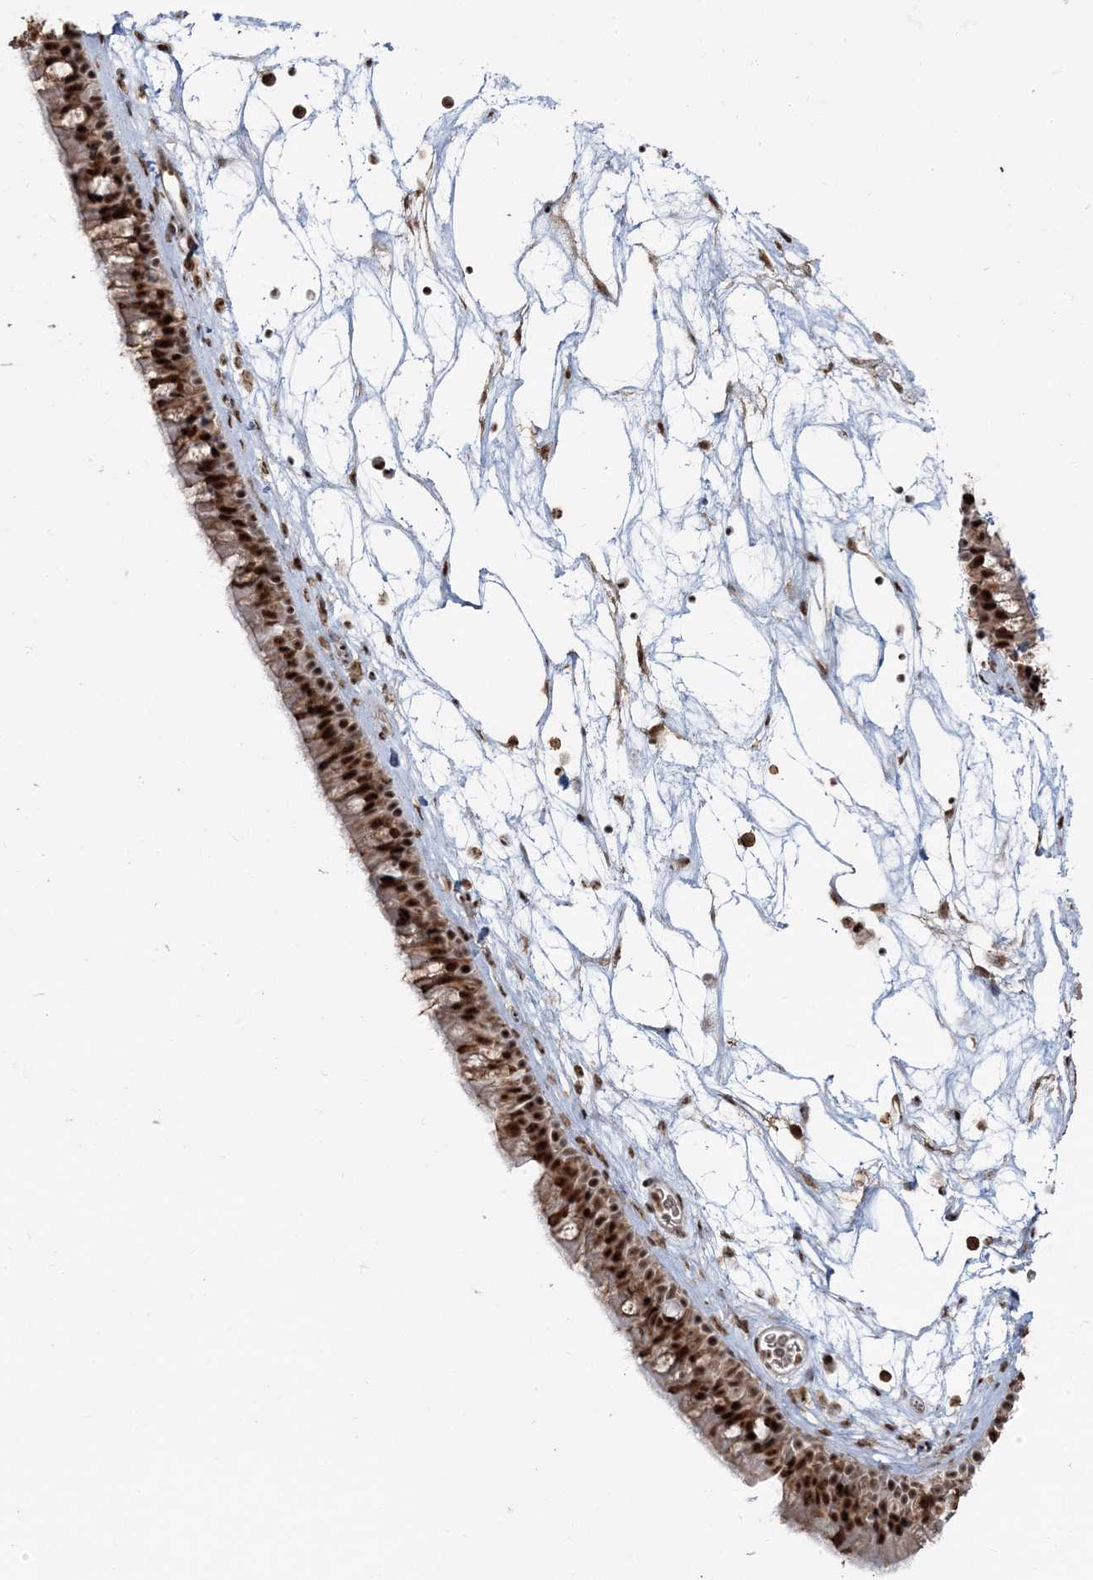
{"staining": {"intensity": "strong", "quantity": ">75%", "location": "nuclear"}, "tissue": "nasopharynx", "cell_type": "Respiratory epithelial cells", "image_type": "normal", "snomed": [{"axis": "morphology", "description": "Normal tissue, NOS"}, {"axis": "topography", "description": "Nasopharynx"}], "caption": "Protein expression by immunohistochemistry (IHC) reveals strong nuclear staining in about >75% of respiratory epithelial cells in benign nasopharynx.", "gene": "DDX46", "patient": {"sex": "male", "age": 64}}